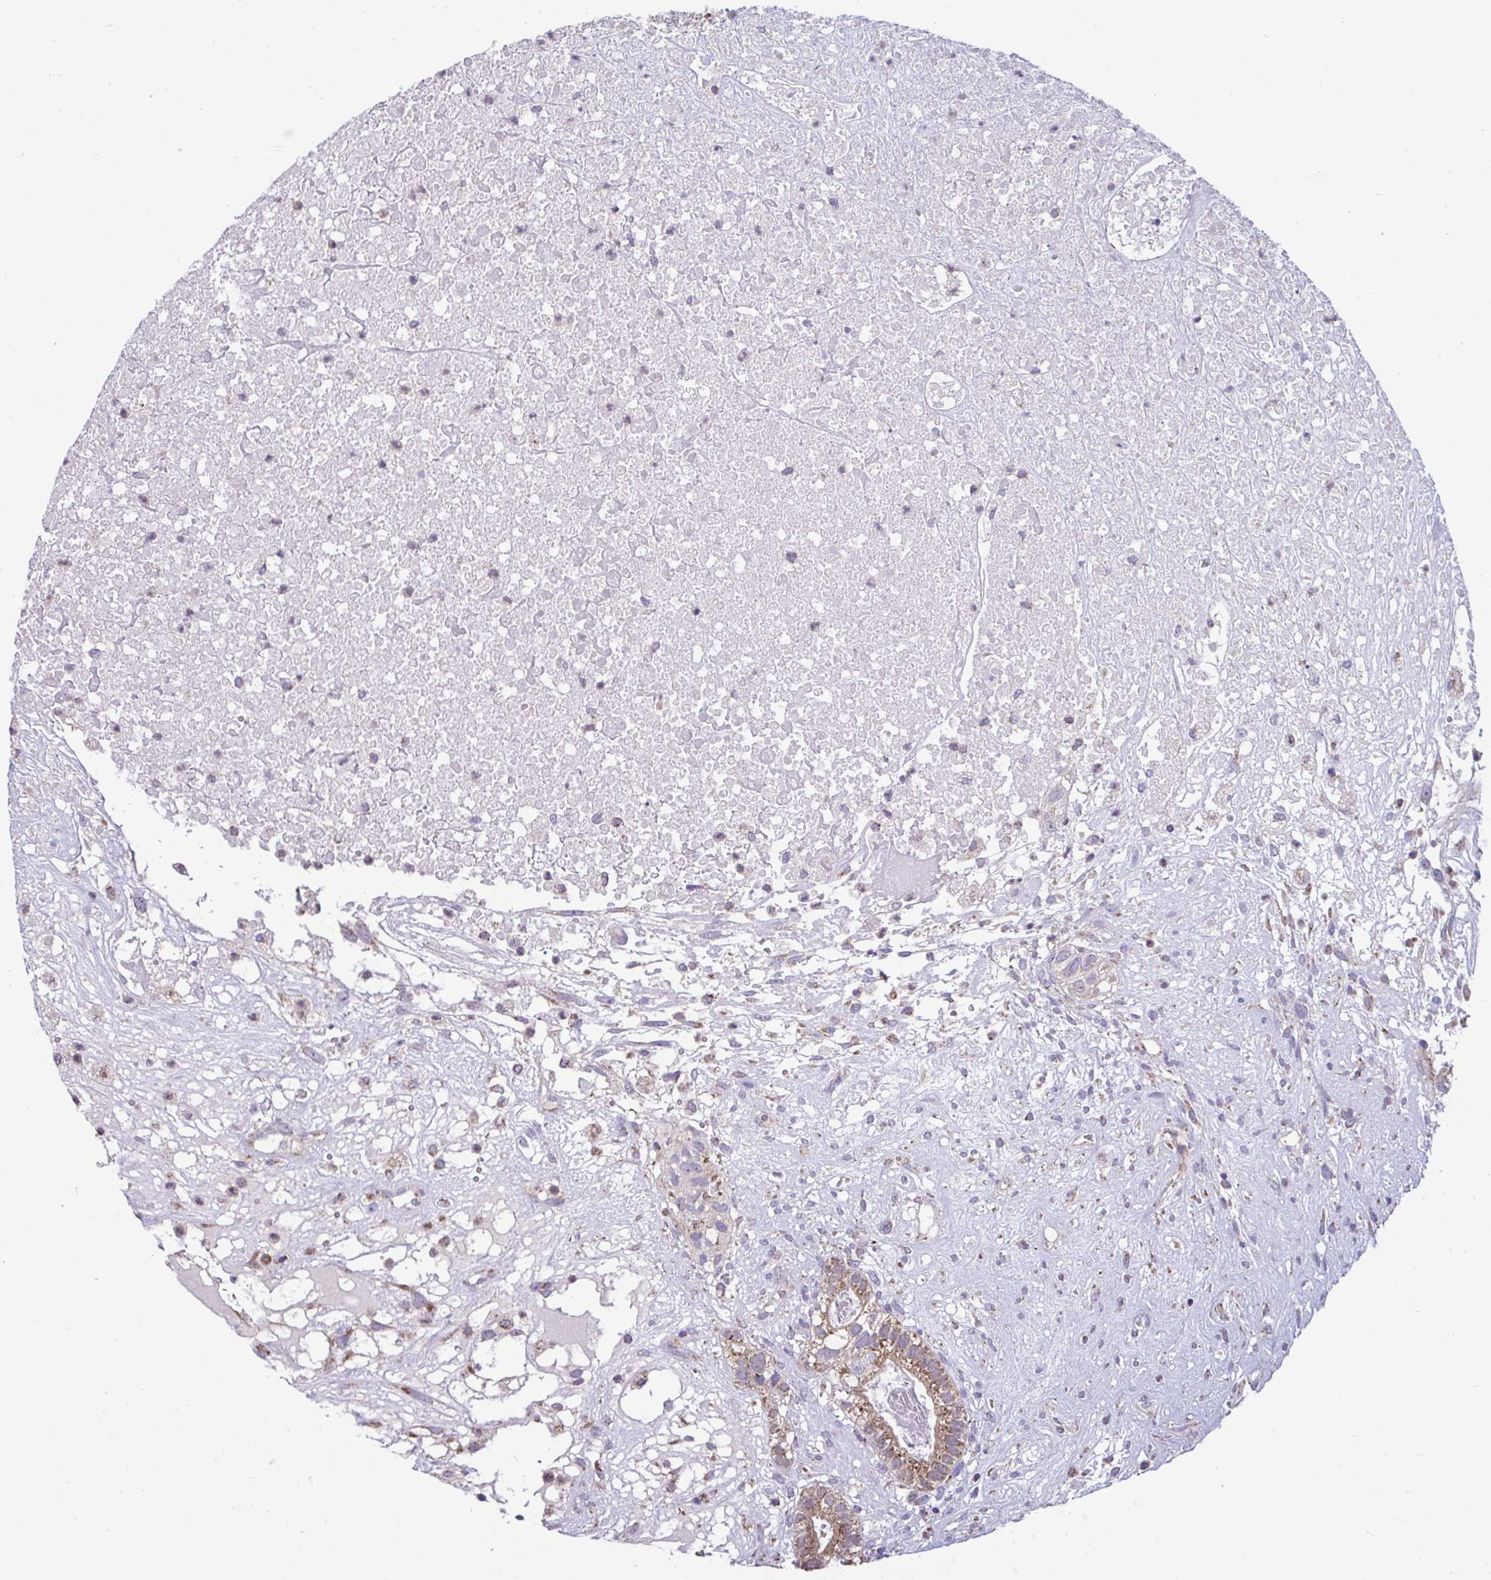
{"staining": {"intensity": "moderate", "quantity": ">75%", "location": "cytoplasmic/membranous"}, "tissue": "testis cancer", "cell_type": "Tumor cells", "image_type": "cancer", "snomed": [{"axis": "morphology", "description": "Seminoma, NOS"}, {"axis": "morphology", "description": "Carcinoma, Embryonal, NOS"}, {"axis": "topography", "description": "Testis"}], "caption": "Testis cancer stained with immunohistochemistry (IHC) exhibits moderate cytoplasmic/membranous expression in about >75% of tumor cells.", "gene": "SARS2", "patient": {"sex": "male", "age": 41}}